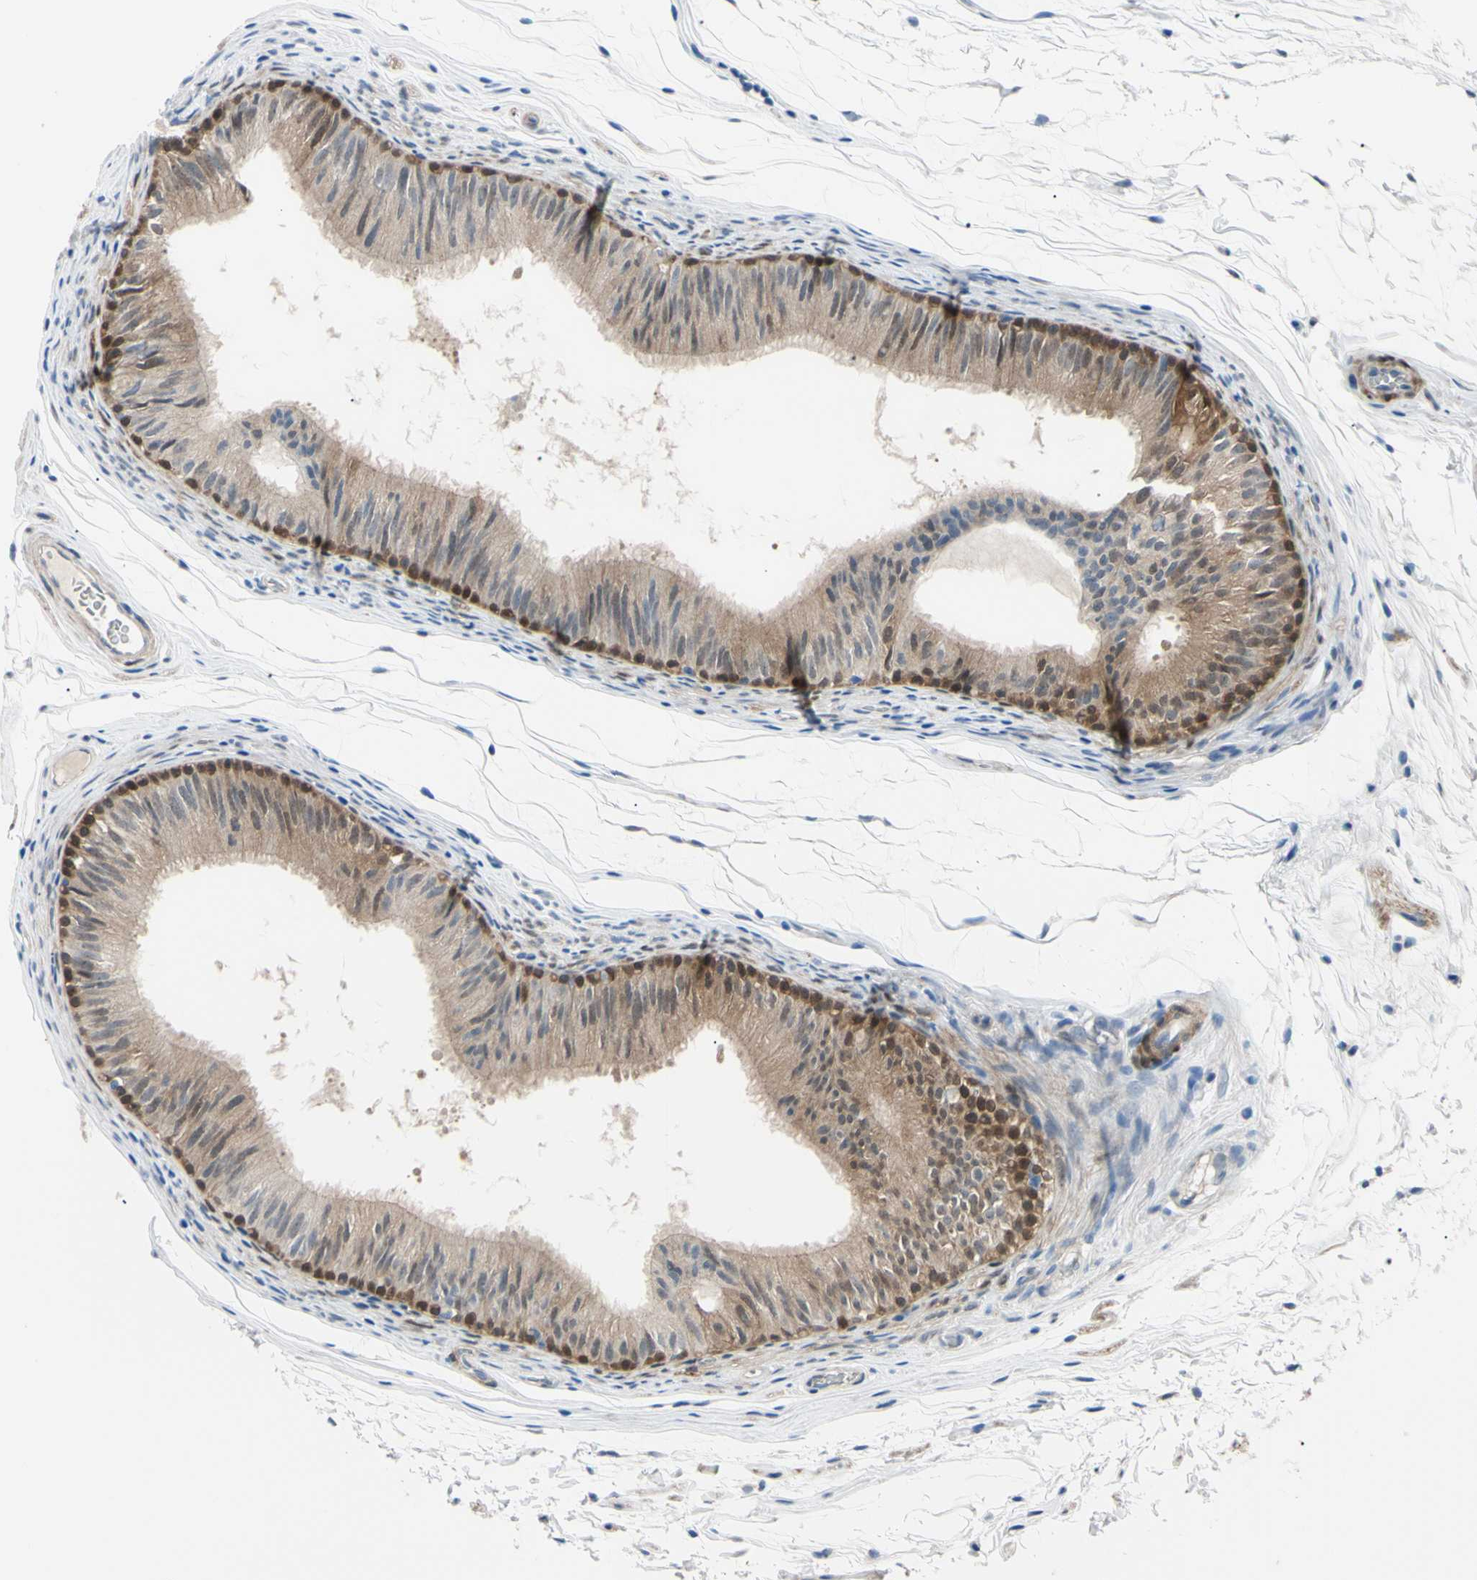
{"staining": {"intensity": "moderate", "quantity": ">75%", "location": "cytoplasmic/membranous,nuclear"}, "tissue": "epididymis", "cell_type": "Glandular cells", "image_type": "normal", "snomed": [{"axis": "morphology", "description": "Normal tissue, NOS"}, {"axis": "topography", "description": "Epididymis"}], "caption": "This is a photomicrograph of IHC staining of unremarkable epididymis, which shows moderate expression in the cytoplasmic/membranous,nuclear of glandular cells.", "gene": "NOL3", "patient": {"sex": "male", "age": 36}}